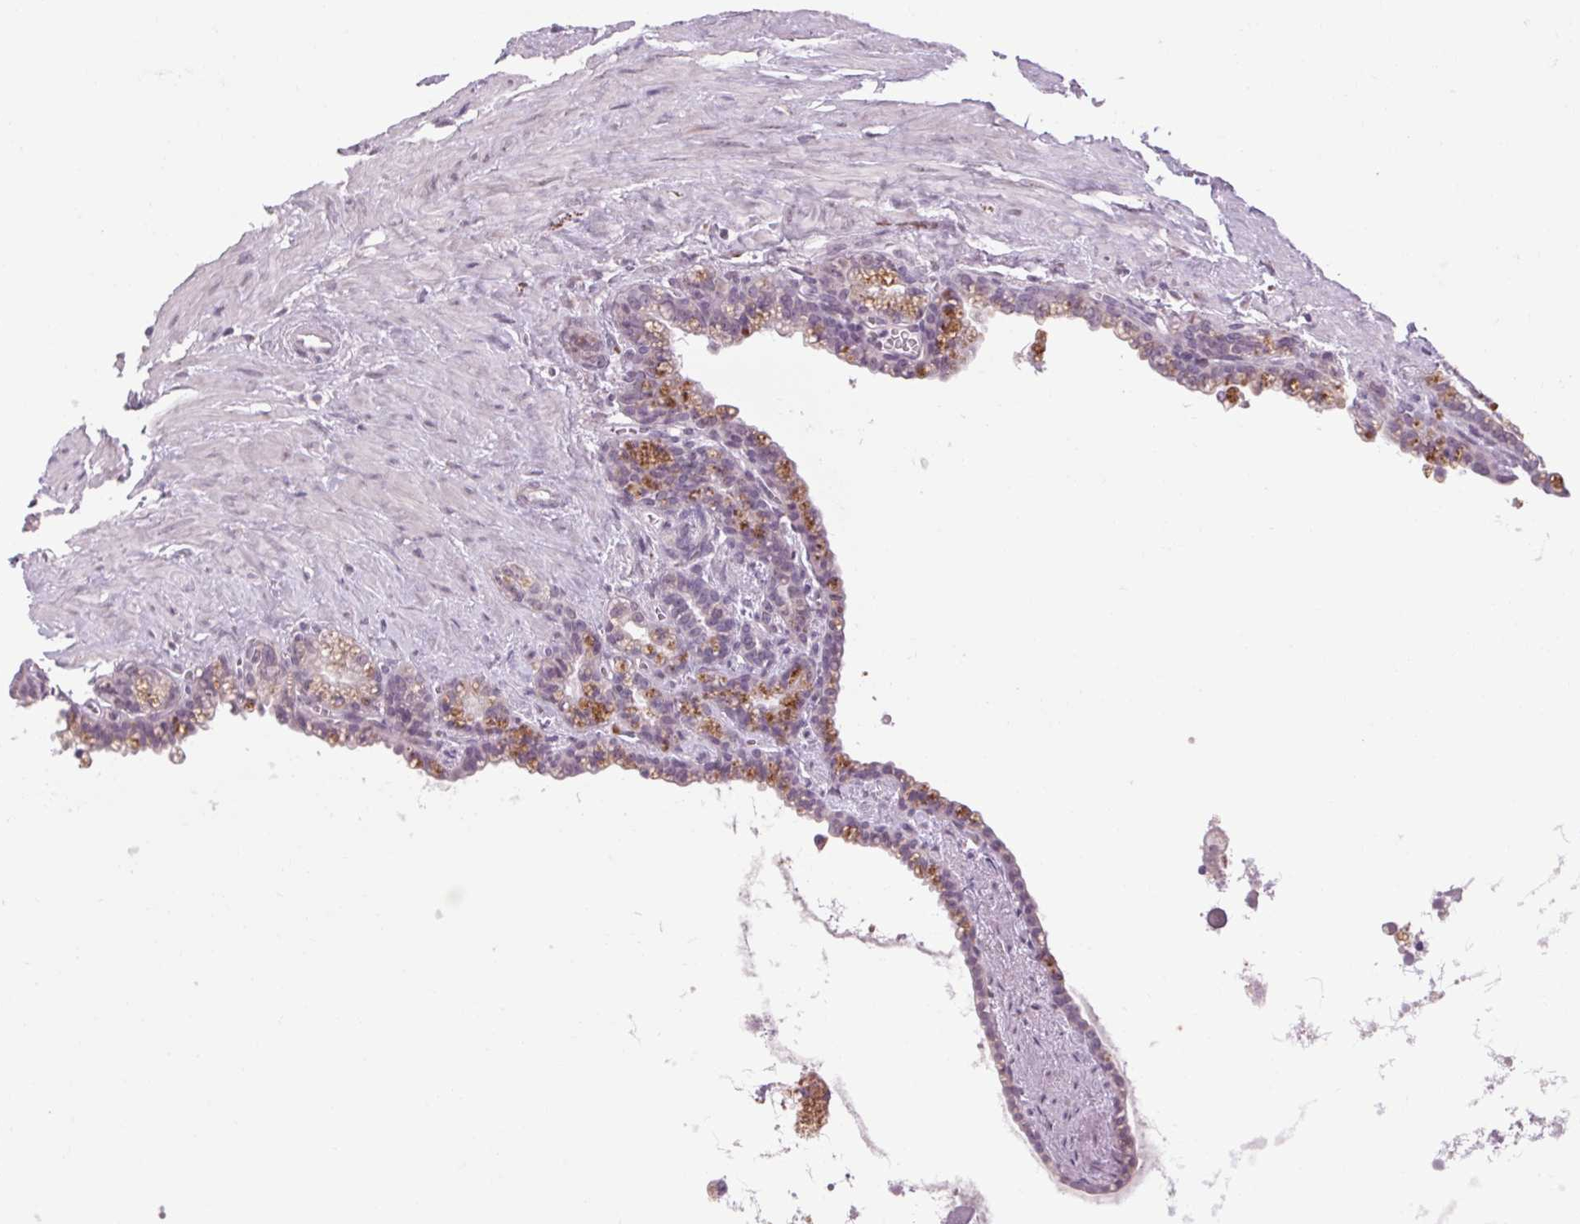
{"staining": {"intensity": "negative", "quantity": "none", "location": "none"}, "tissue": "seminal vesicle", "cell_type": "Glandular cells", "image_type": "normal", "snomed": [{"axis": "morphology", "description": "Normal tissue, NOS"}, {"axis": "topography", "description": "Seminal veicle"}], "caption": "Benign seminal vesicle was stained to show a protein in brown. There is no significant expression in glandular cells.", "gene": "KLHL40", "patient": {"sex": "male", "age": 76}}